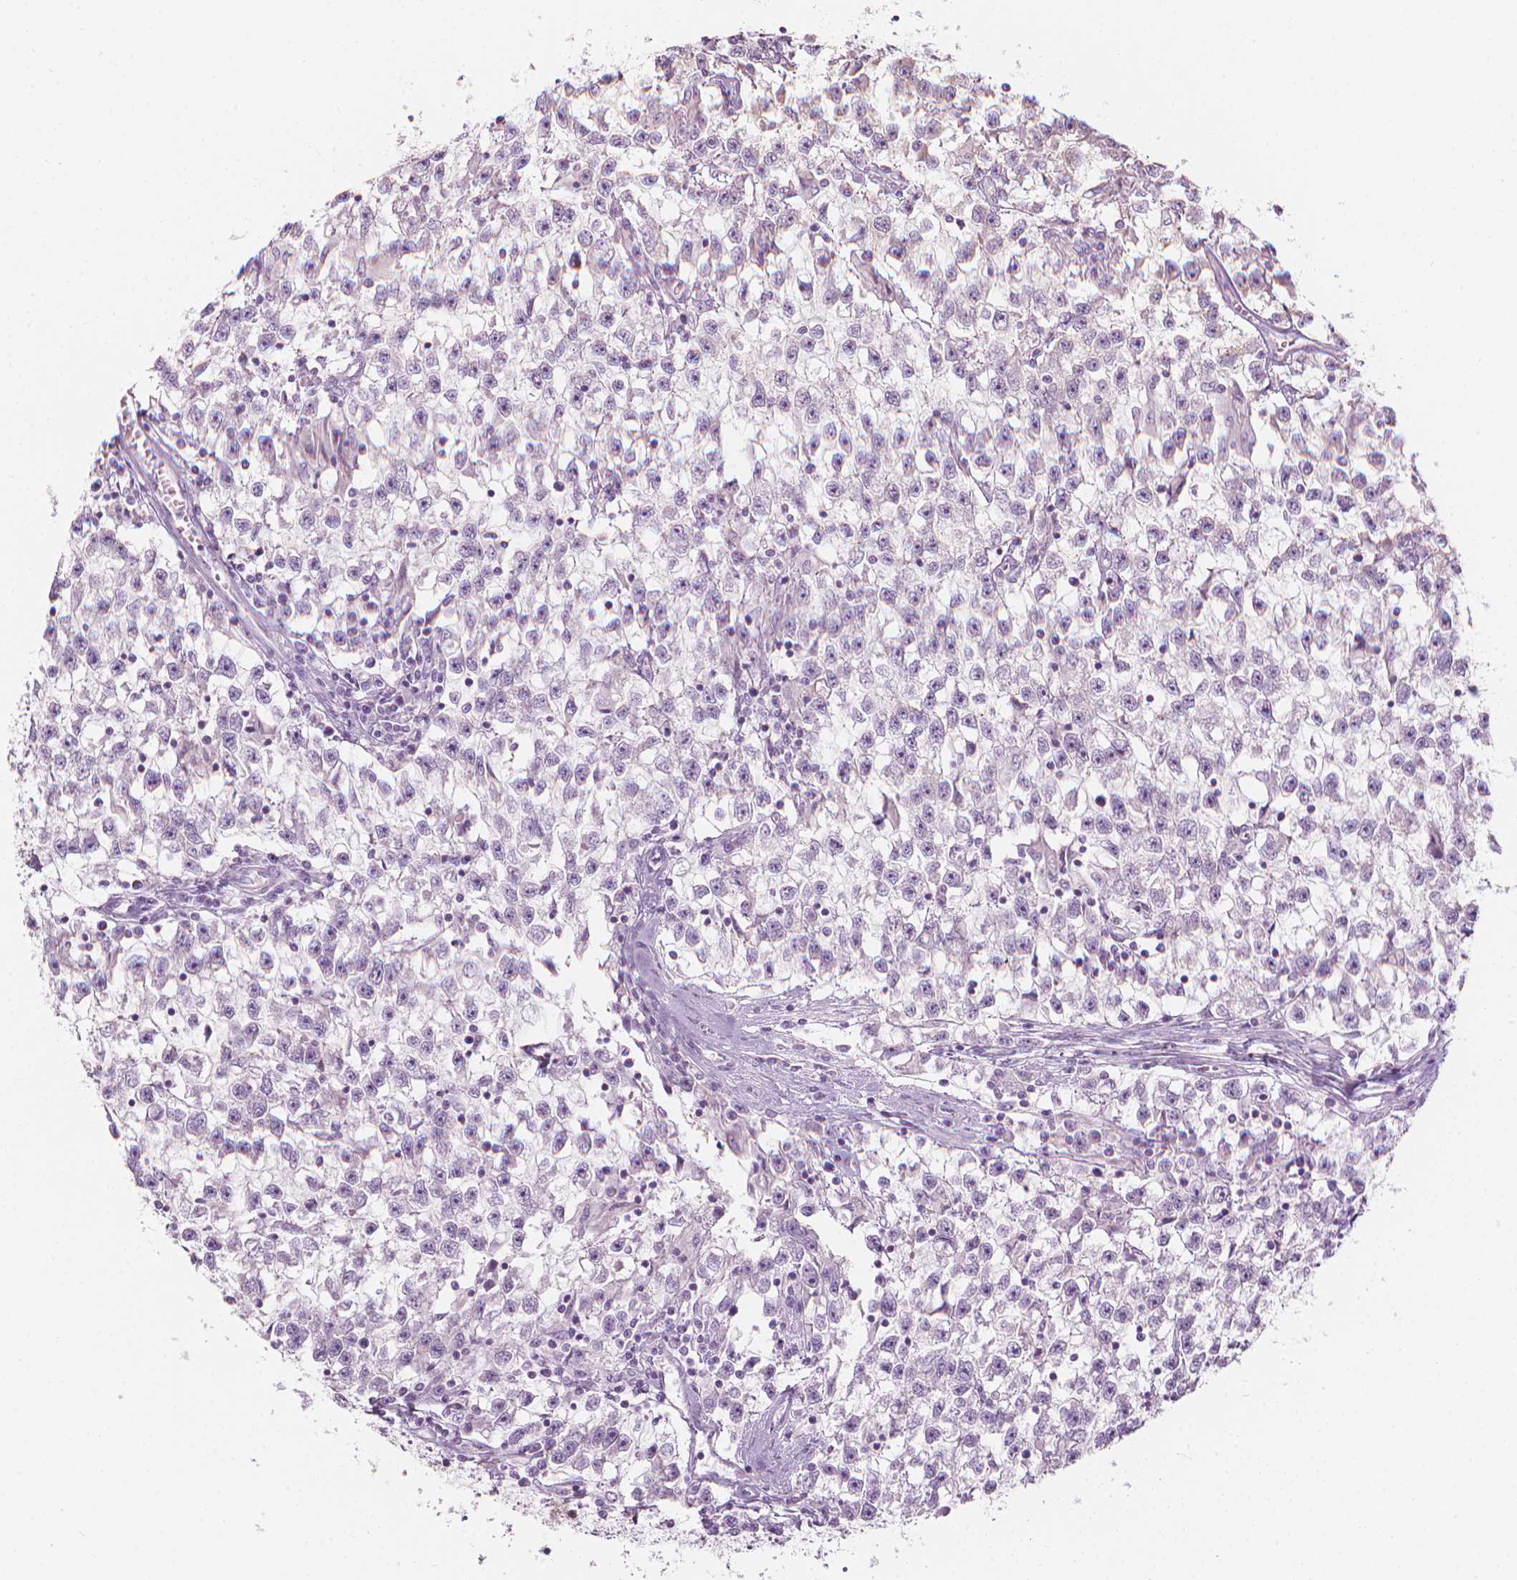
{"staining": {"intensity": "negative", "quantity": "none", "location": "none"}, "tissue": "testis cancer", "cell_type": "Tumor cells", "image_type": "cancer", "snomed": [{"axis": "morphology", "description": "Seminoma, NOS"}, {"axis": "topography", "description": "Testis"}], "caption": "Immunohistochemical staining of human seminoma (testis) reveals no significant expression in tumor cells. The staining is performed using DAB (3,3'-diaminobenzidine) brown chromogen with nuclei counter-stained in using hematoxylin.", "gene": "SHMT1", "patient": {"sex": "male", "age": 31}}